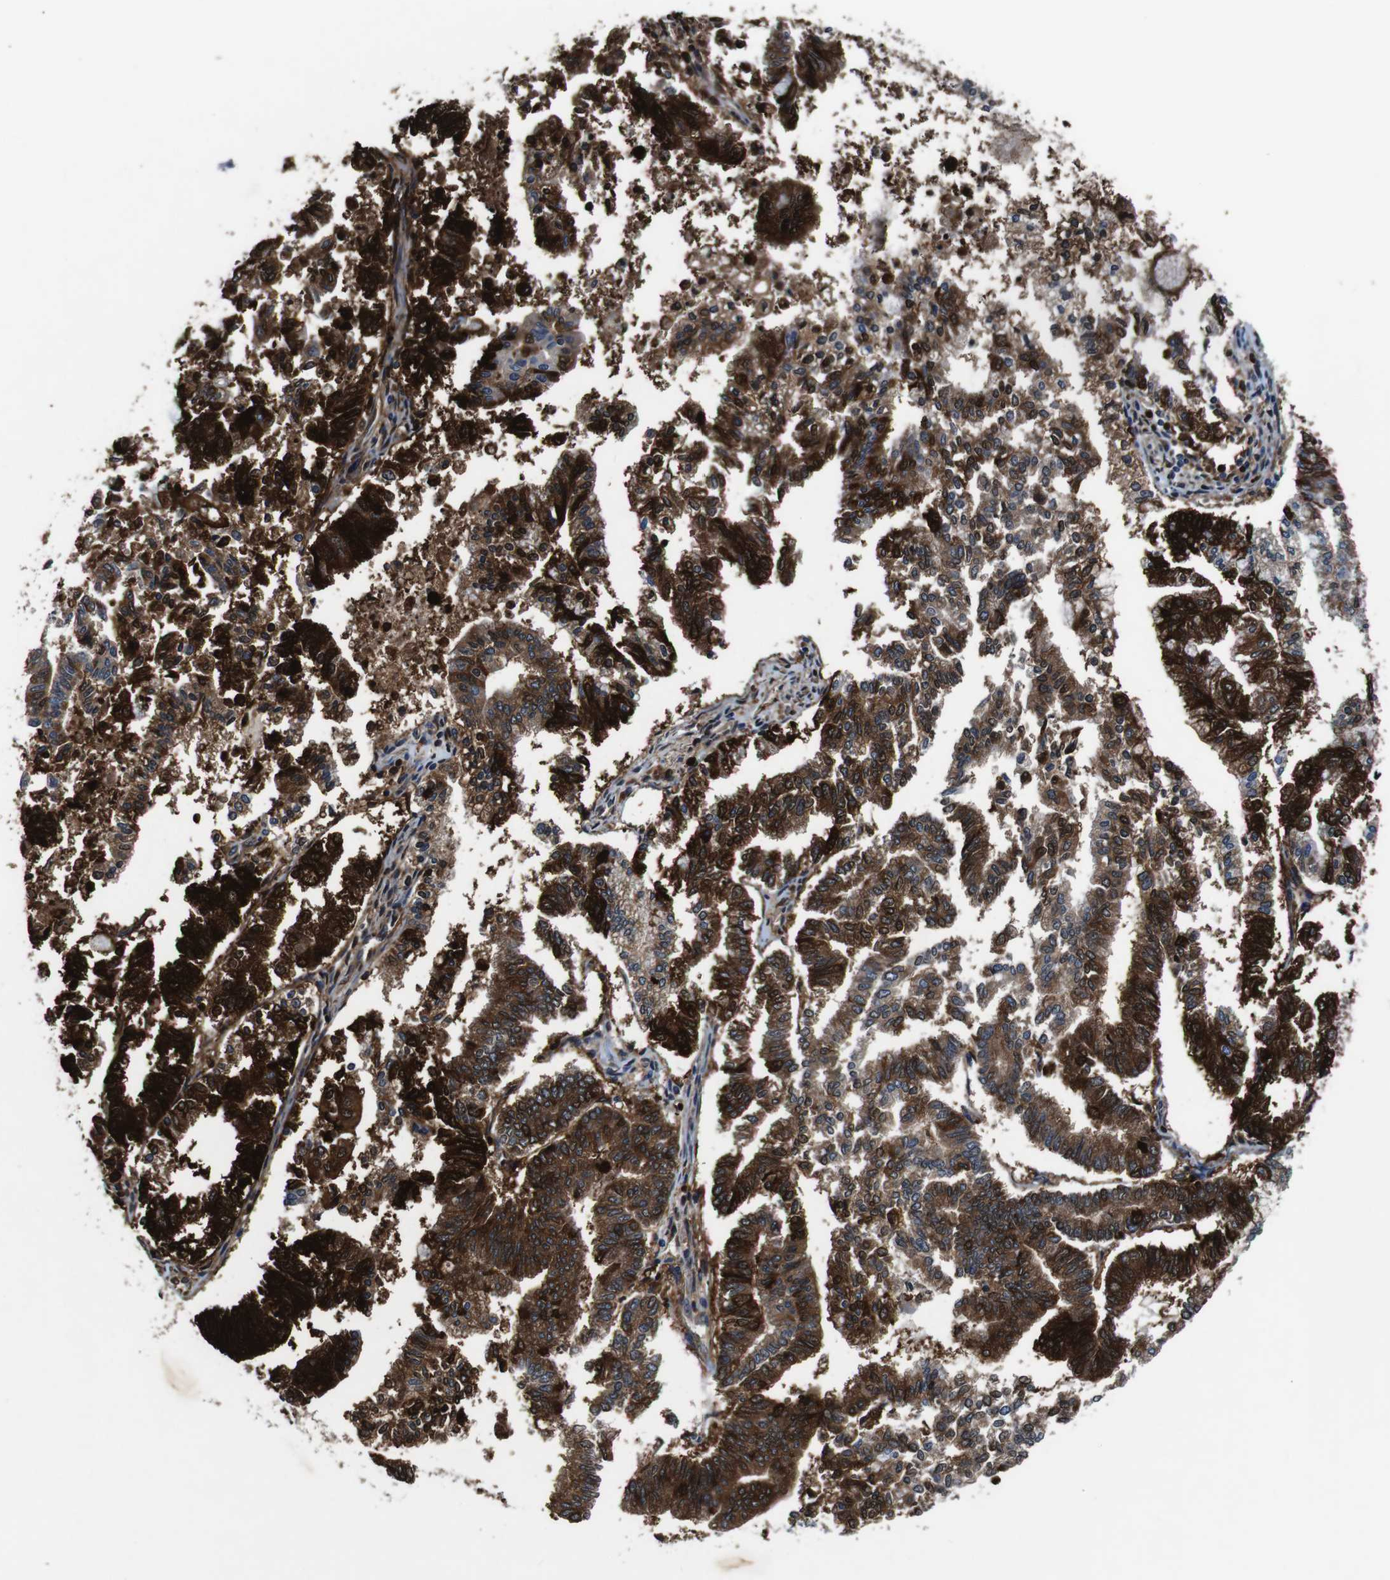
{"staining": {"intensity": "strong", "quantity": ">75%", "location": "cytoplasmic/membranous,nuclear"}, "tissue": "endometrial cancer", "cell_type": "Tumor cells", "image_type": "cancer", "snomed": [{"axis": "morphology", "description": "Necrosis, NOS"}, {"axis": "morphology", "description": "Adenocarcinoma, NOS"}, {"axis": "topography", "description": "Endometrium"}], "caption": "Adenocarcinoma (endometrial) stained for a protein displays strong cytoplasmic/membranous and nuclear positivity in tumor cells.", "gene": "ANXA1", "patient": {"sex": "female", "age": 79}}